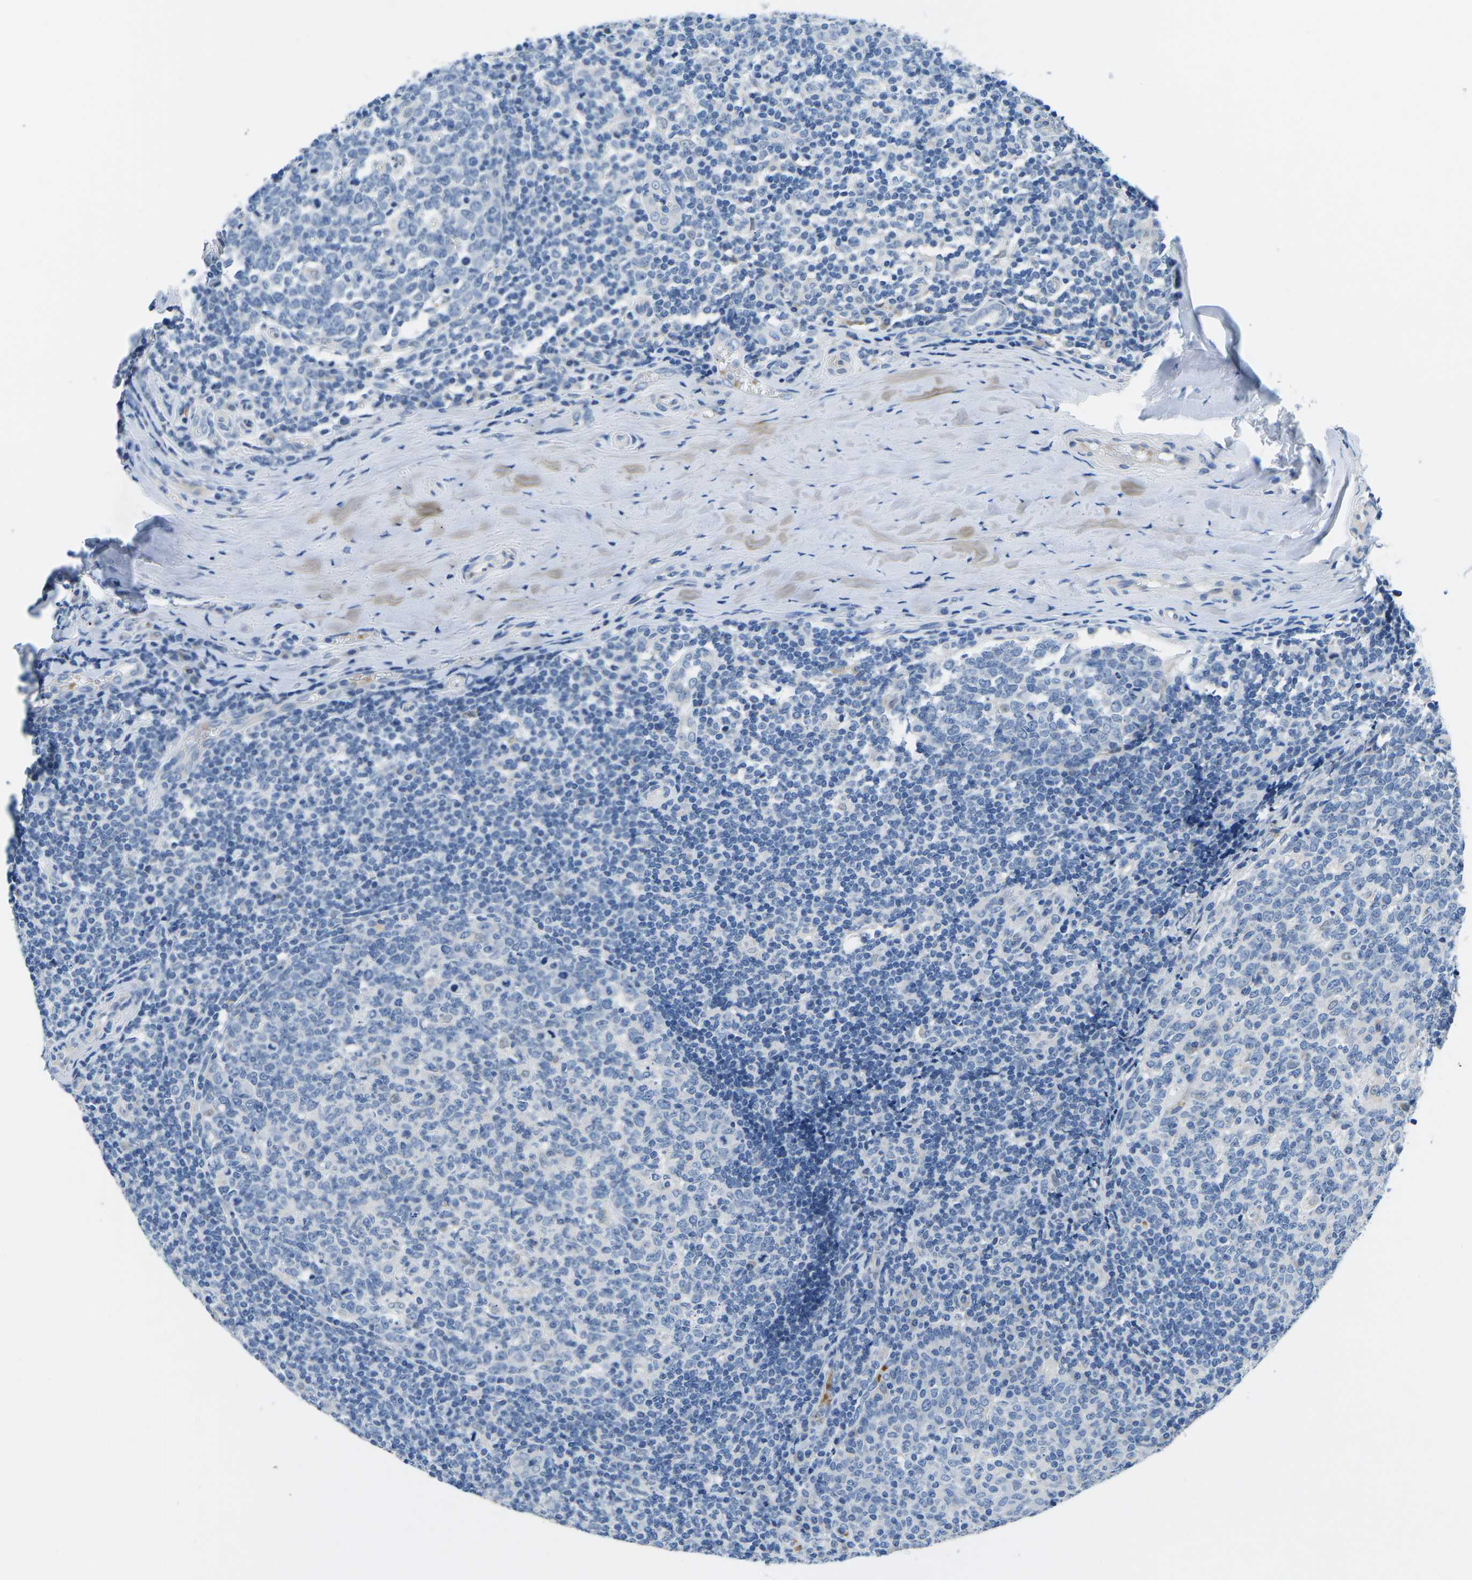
{"staining": {"intensity": "negative", "quantity": "none", "location": "none"}, "tissue": "tonsil", "cell_type": "Germinal center cells", "image_type": "normal", "snomed": [{"axis": "morphology", "description": "Normal tissue, NOS"}, {"axis": "topography", "description": "Tonsil"}], "caption": "The photomicrograph reveals no staining of germinal center cells in benign tonsil. (DAB (3,3'-diaminobenzidine) immunohistochemistry with hematoxylin counter stain).", "gene": "TM6SF1", "patient": {"sex": "female", "age": 19}}